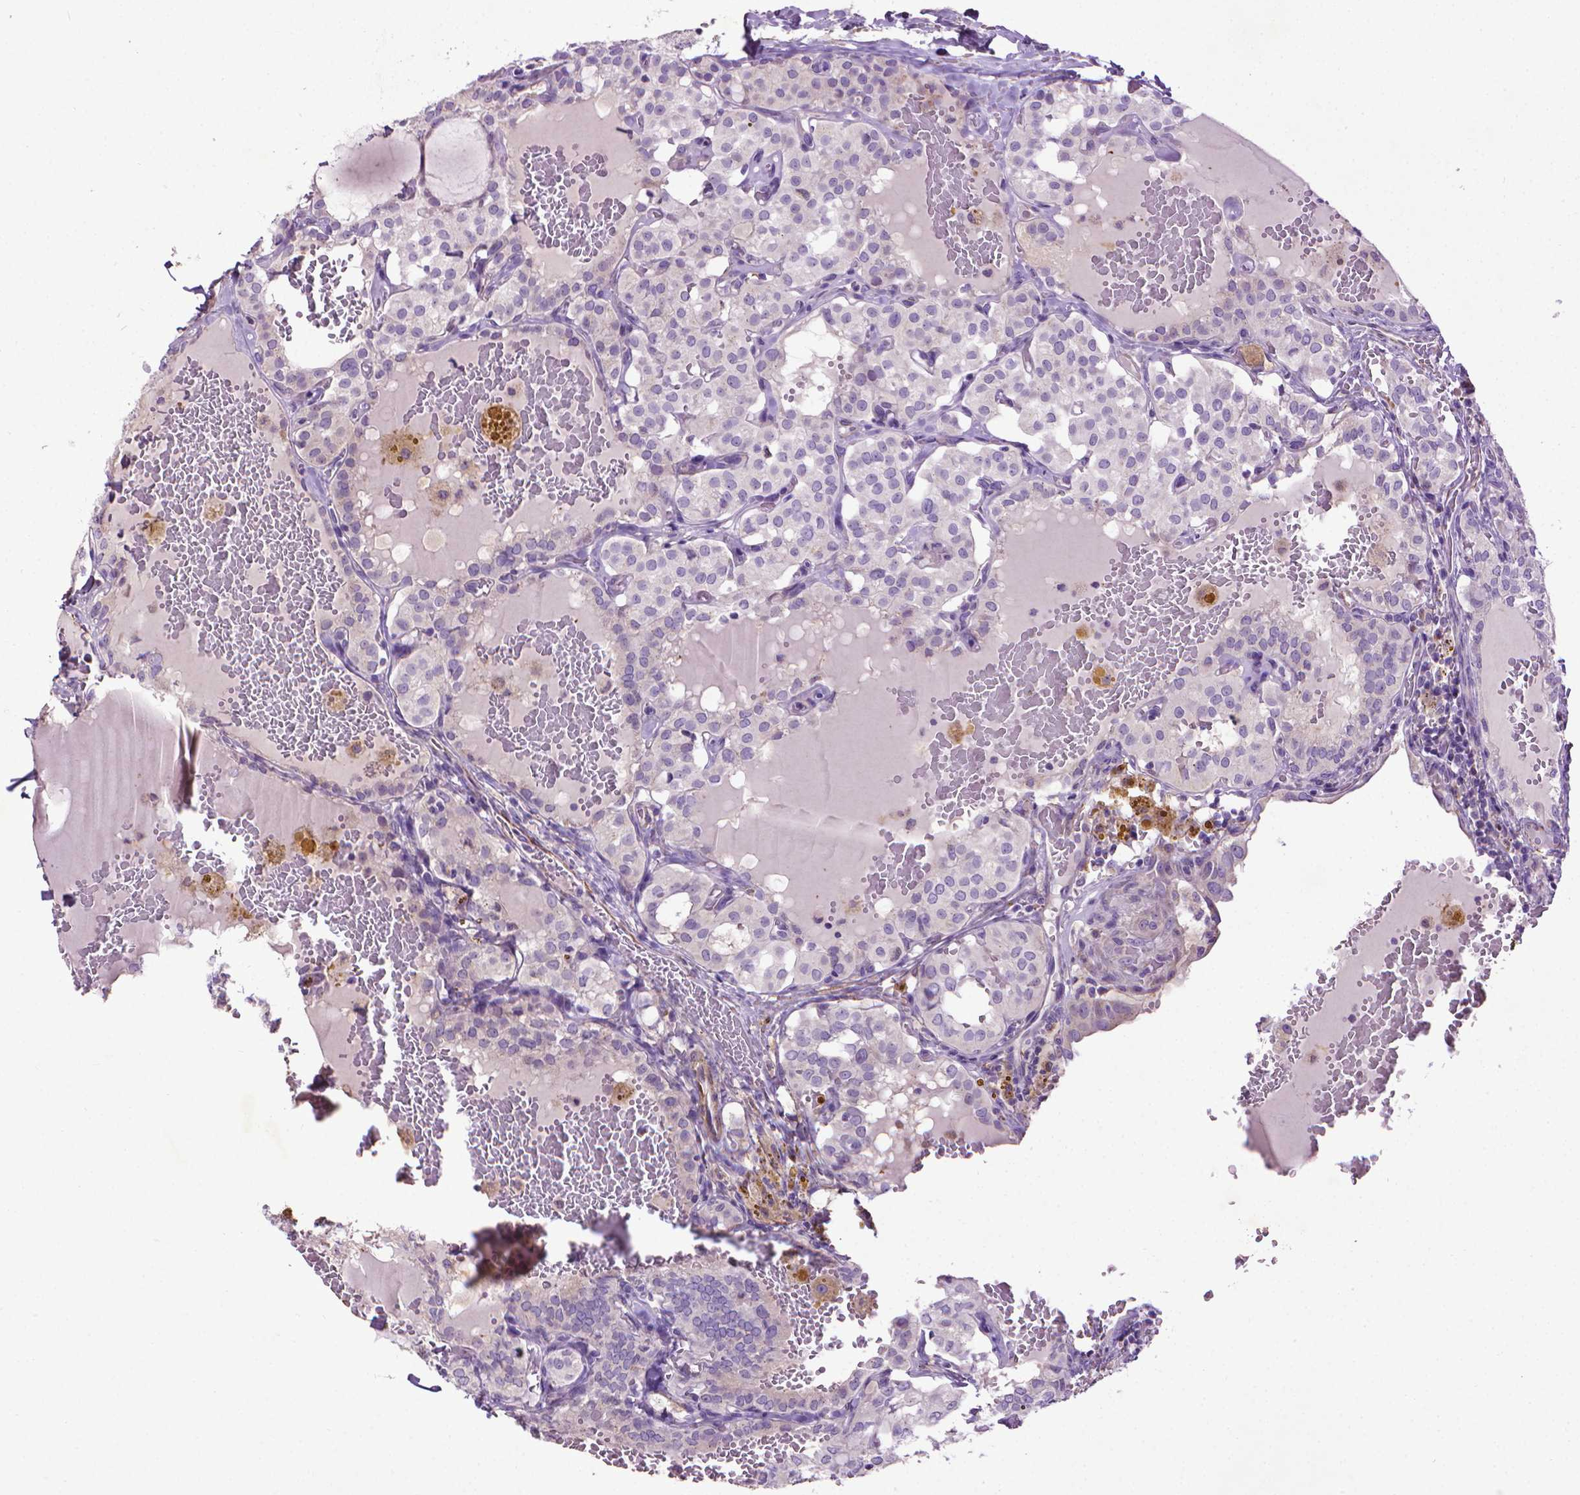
{"staining": {"intensity": "negative", "quantity": "none", "location": "none"}, "tissue": "thyroid cancer", "cell_type": "Tumor cells", "image_type": "cancer", "snomed": [{"axis": "morphology", "description": "Papillary adenocarcinoma, NOS"}, {"axis": "topography", "description": "Thyroid gland"}], "caption": "Tumor cells show no significant expression in thyroid papillary adenocarcinoma.", "gene": "AQP10", "patient": {"sex": "male", "age": 20}}